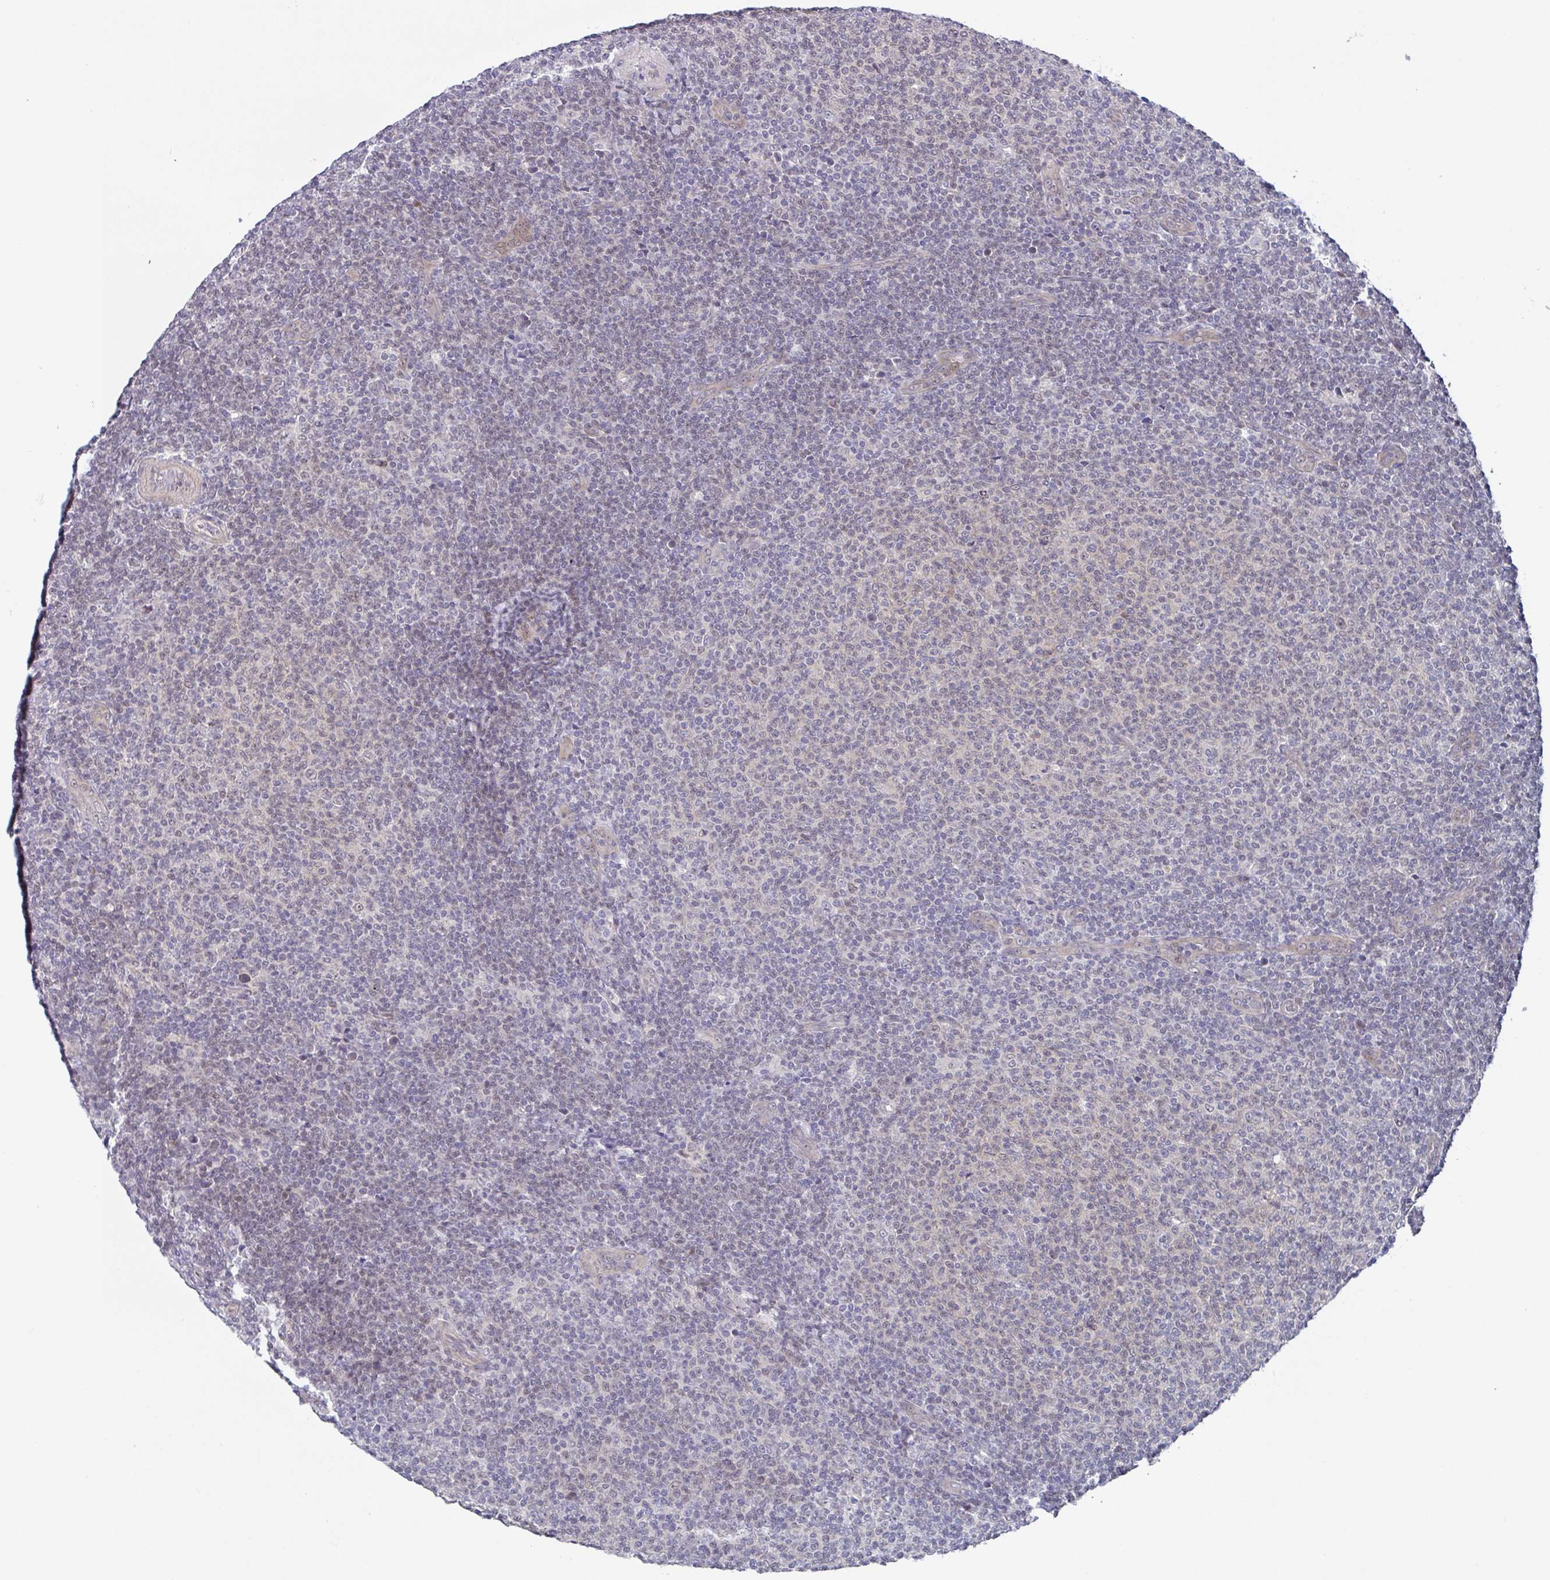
{"staining": {"intensity": "weak", "quantity": "<25%", "location": "nuclear"}, "tissue": "lymphoma", "cell_type": "Tumor cells", "image_type": "cancer", "snomed": [{"axis": "morphology", "description": "Malignant lymphoma, non-Hodgkin's type, Low grade"}, {"axis": "topography", "description": "Lymph node"}], "caption": "An IHC image of lymphoma is shown. There is no staining in tumor cells of lymphoma.", "gene": "RBM18", "patient": {"sex": "male", "age": 66}}